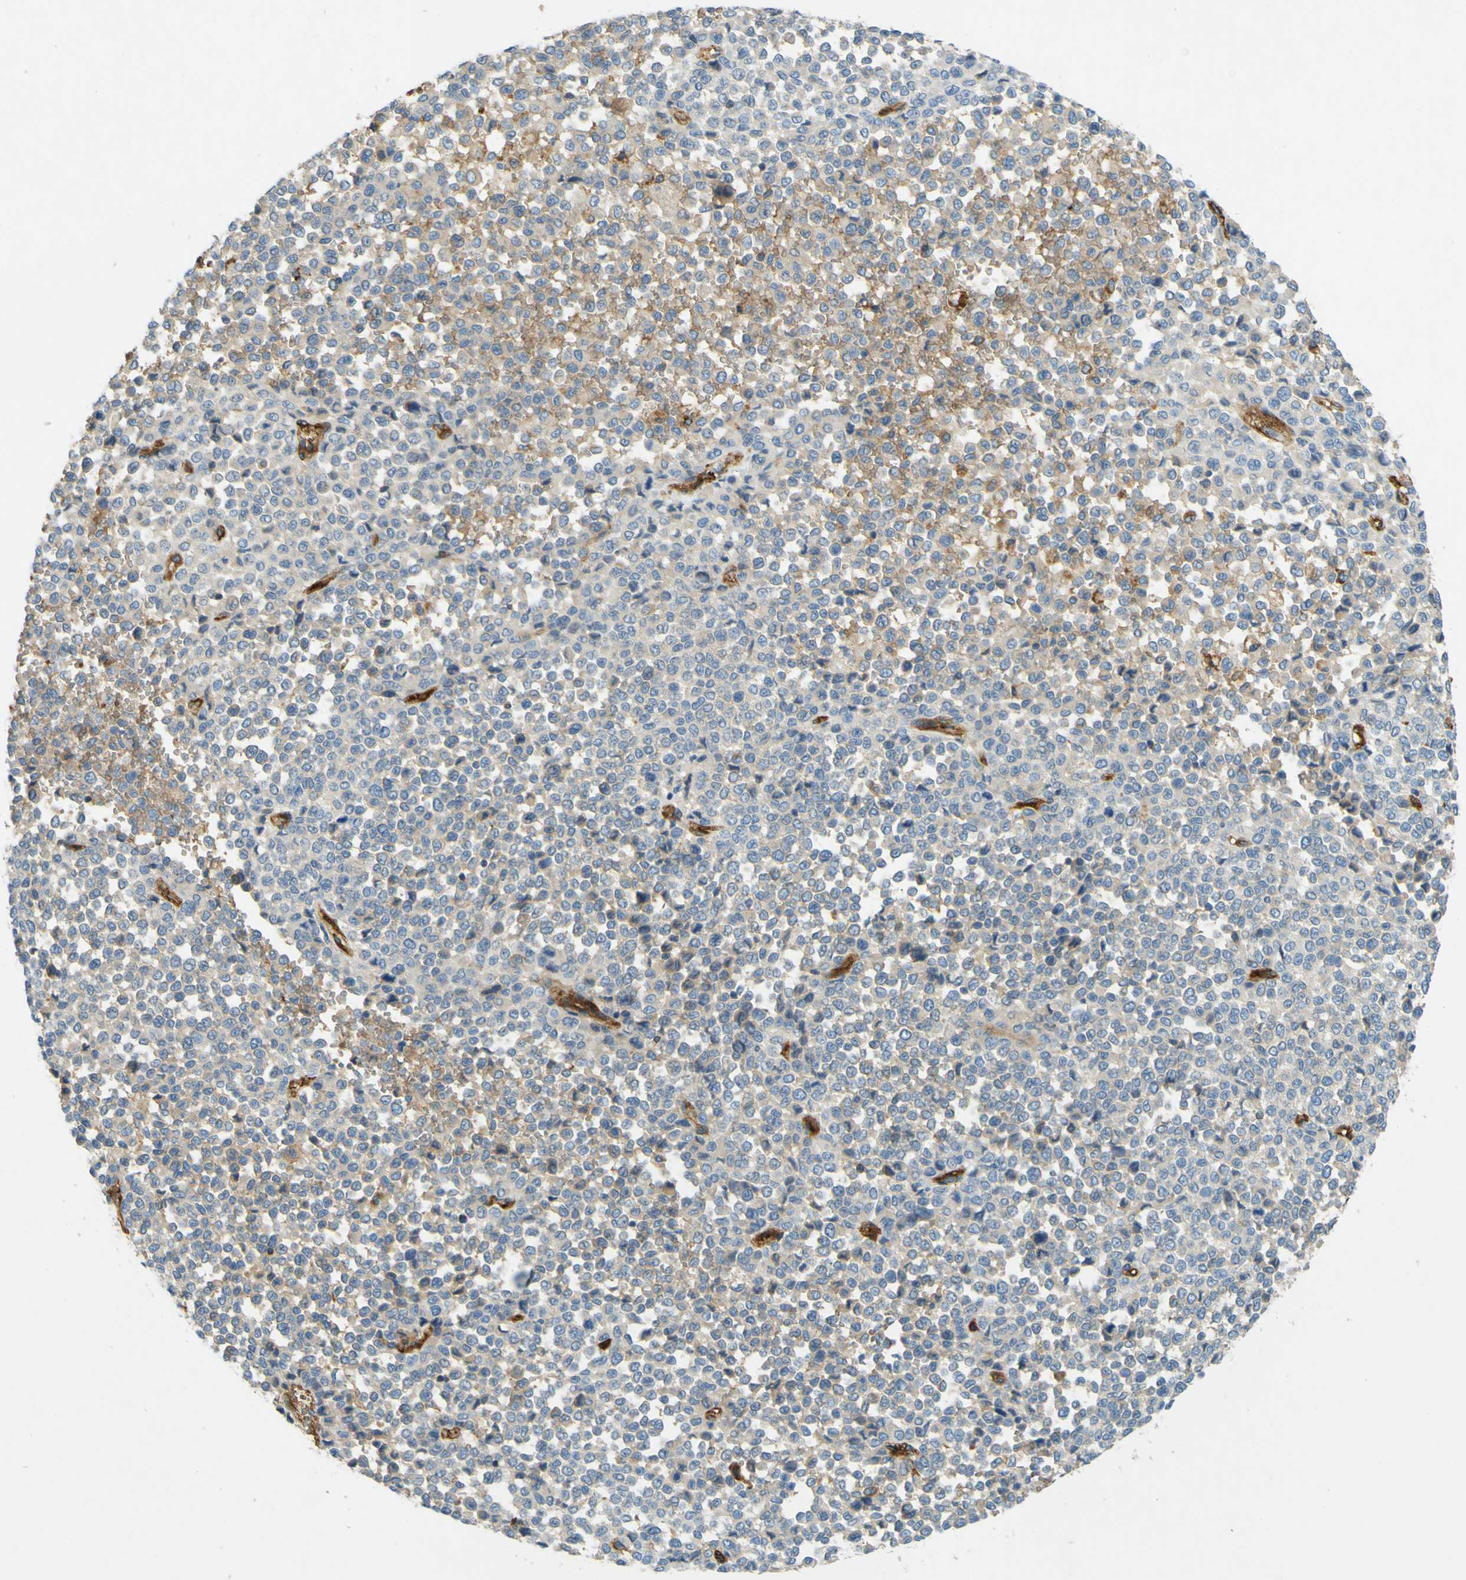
{"staining": {"intensity": "moderate", "quantity": "<25%", "location": "cytoplasmic/membranous"}, "tissue": "melanoma", "cell_type": "Tumor cells", "image_type": "cancer", "snomed": [{"axis": "morphology", "description": "Malignant melanoma, Metastatic site"}, {"axis": "topography", "description": "Pancreas"}], "caption": "An IHC photomicrograph of tumor tissue is shown. Protein staining in brown shows moderate cytoplasmic/membranous positivity in malignant melanoma (metastatic site) within tumor cells.", "gene": "PLXDC1", "patient": {"sex": "female", "age": 30}}